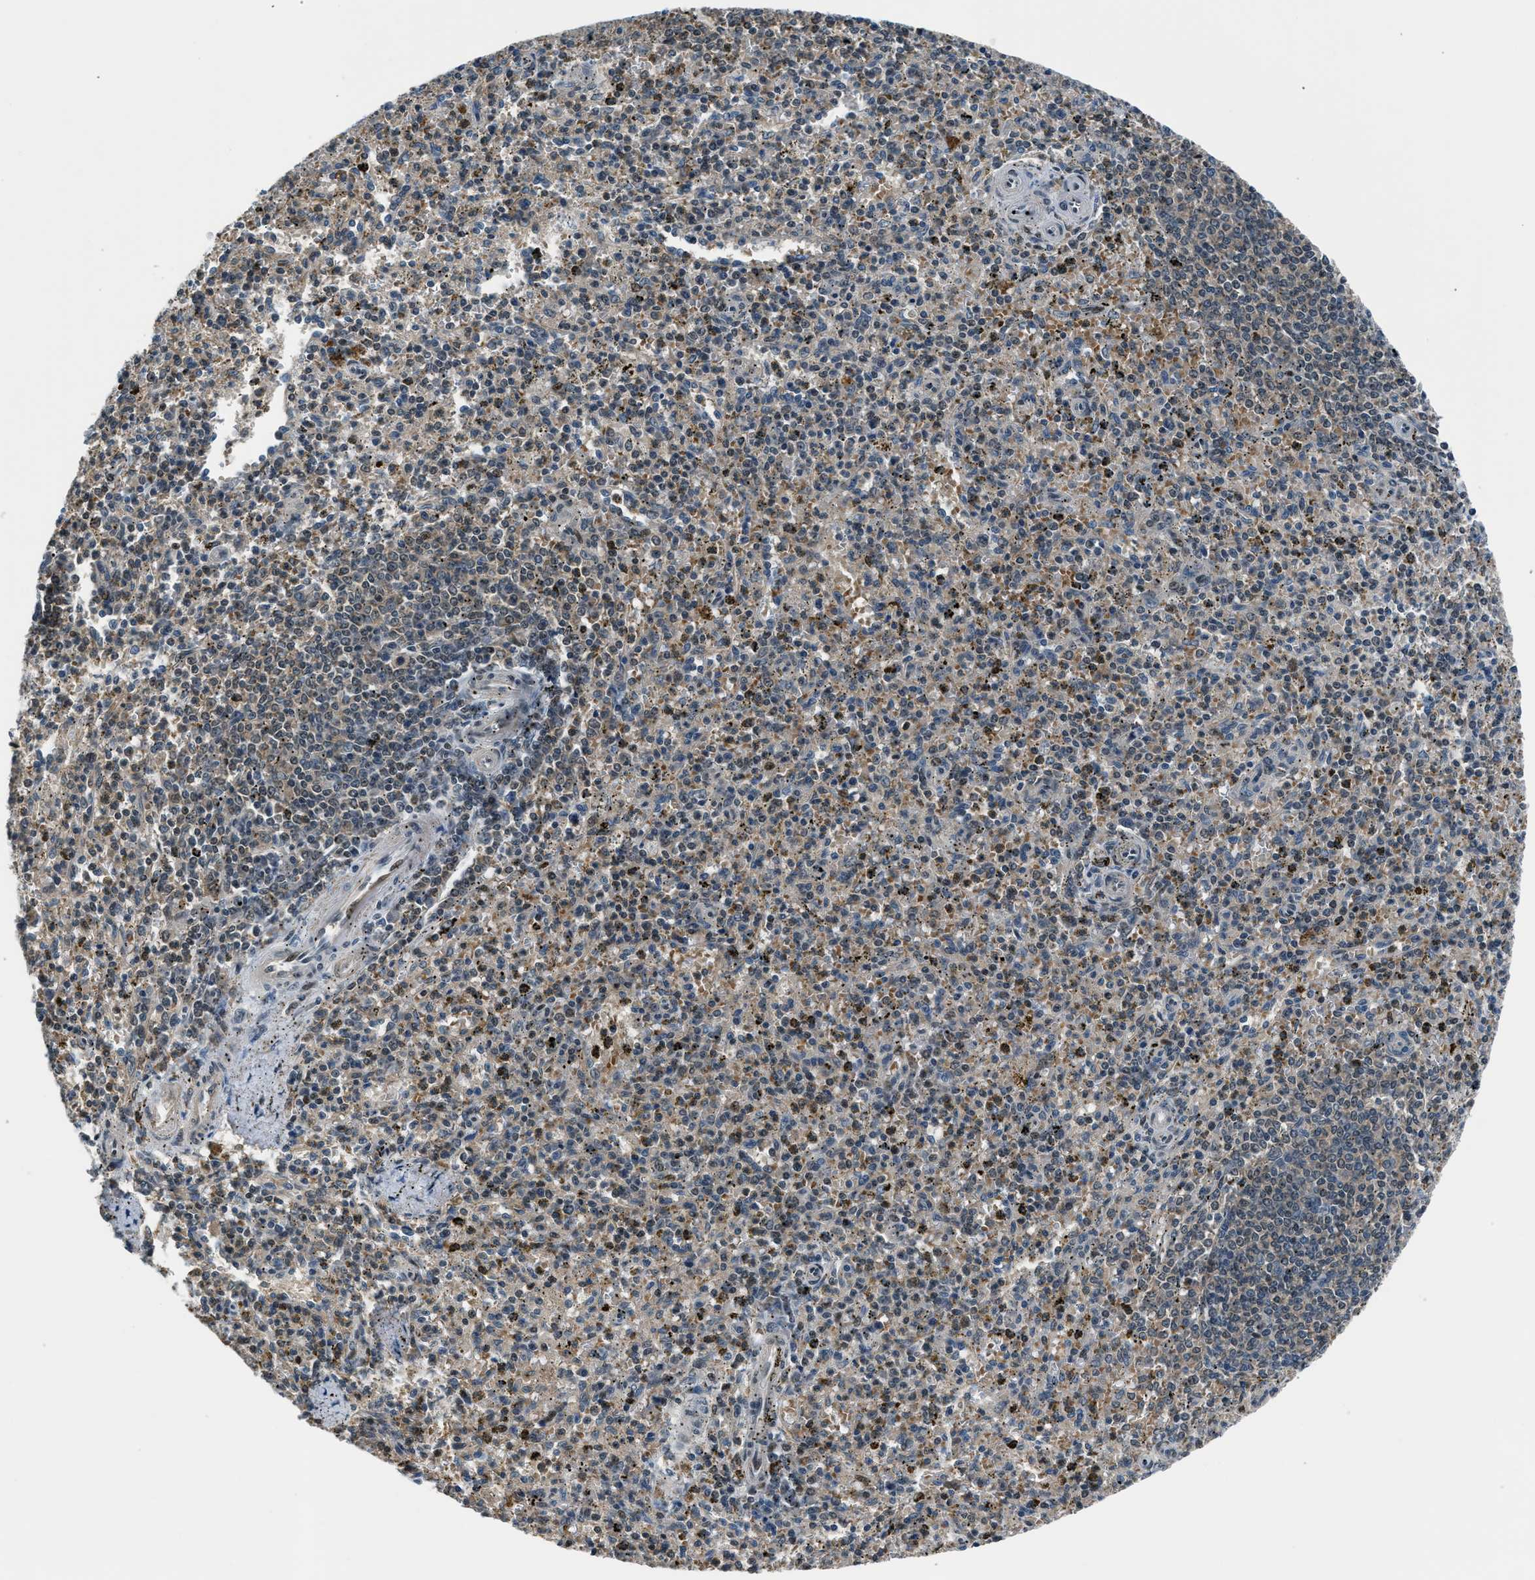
{"staining": {"intensity": "moderate", "quantity": "<25%", "location": "cytoplasmic/membranous,nuclear"}, "tissue": "spleen", "cell_type": "Cells in red pulp", "image_type": "normal", "snomed": [{"axis": "morphology", "description": "Normal tissue, NOS"}, {"axis": "topography", "description": "Spleen"}], "caption": "IHC micrograph of benign spleen: human spleen stained using IHC demonstrates low levels of moderate protein expression localized specifically in the cytoplasmic/membranous,nuclear of cells in red pulp, appearing as a cytoplasmic/membranous,nuclear brown color.", "gene": "LMLN", "patient": {"sex": "male", "age": 72}}